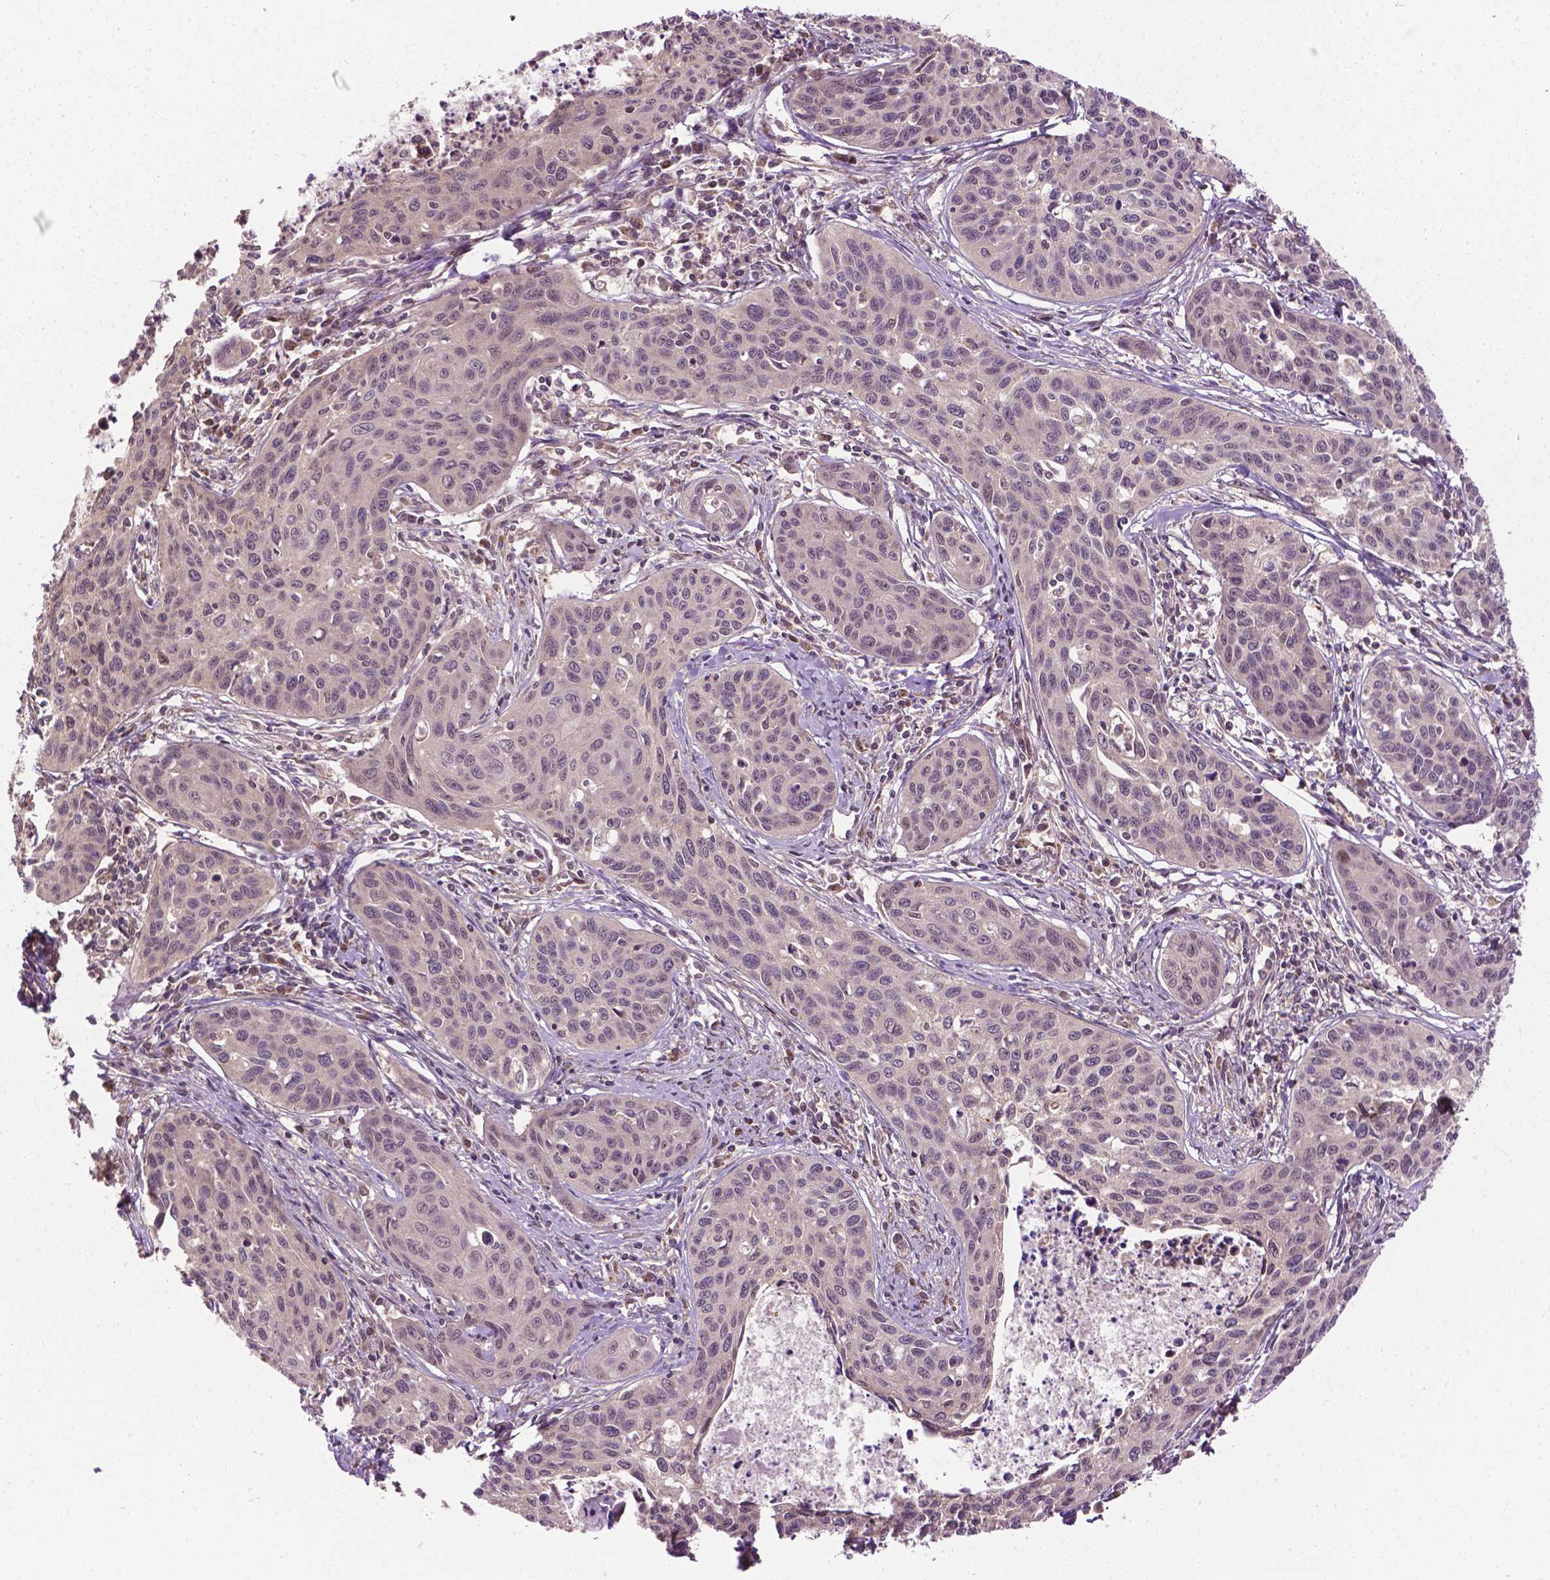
{"staining": {"intensity": "negative", "quantity": "none", "location": "none"}, "tissue": "cervical cancer", "cell_type": "Tumor cells", "image_type": "cancer", "snomed": [{"axis": "morphology", "description": "Squamous cell carcinoma, NOS"}, {"axis": "topography", "description": "Cervix"}], "caption": "This is a micrograph of immunohistochemistry (IHC) staining of cervical squamous cell carcinoma, which shows no staining in tumor cells.", "gene": "PPP1CB", "patient": {"sex": "female", "age": 31}}